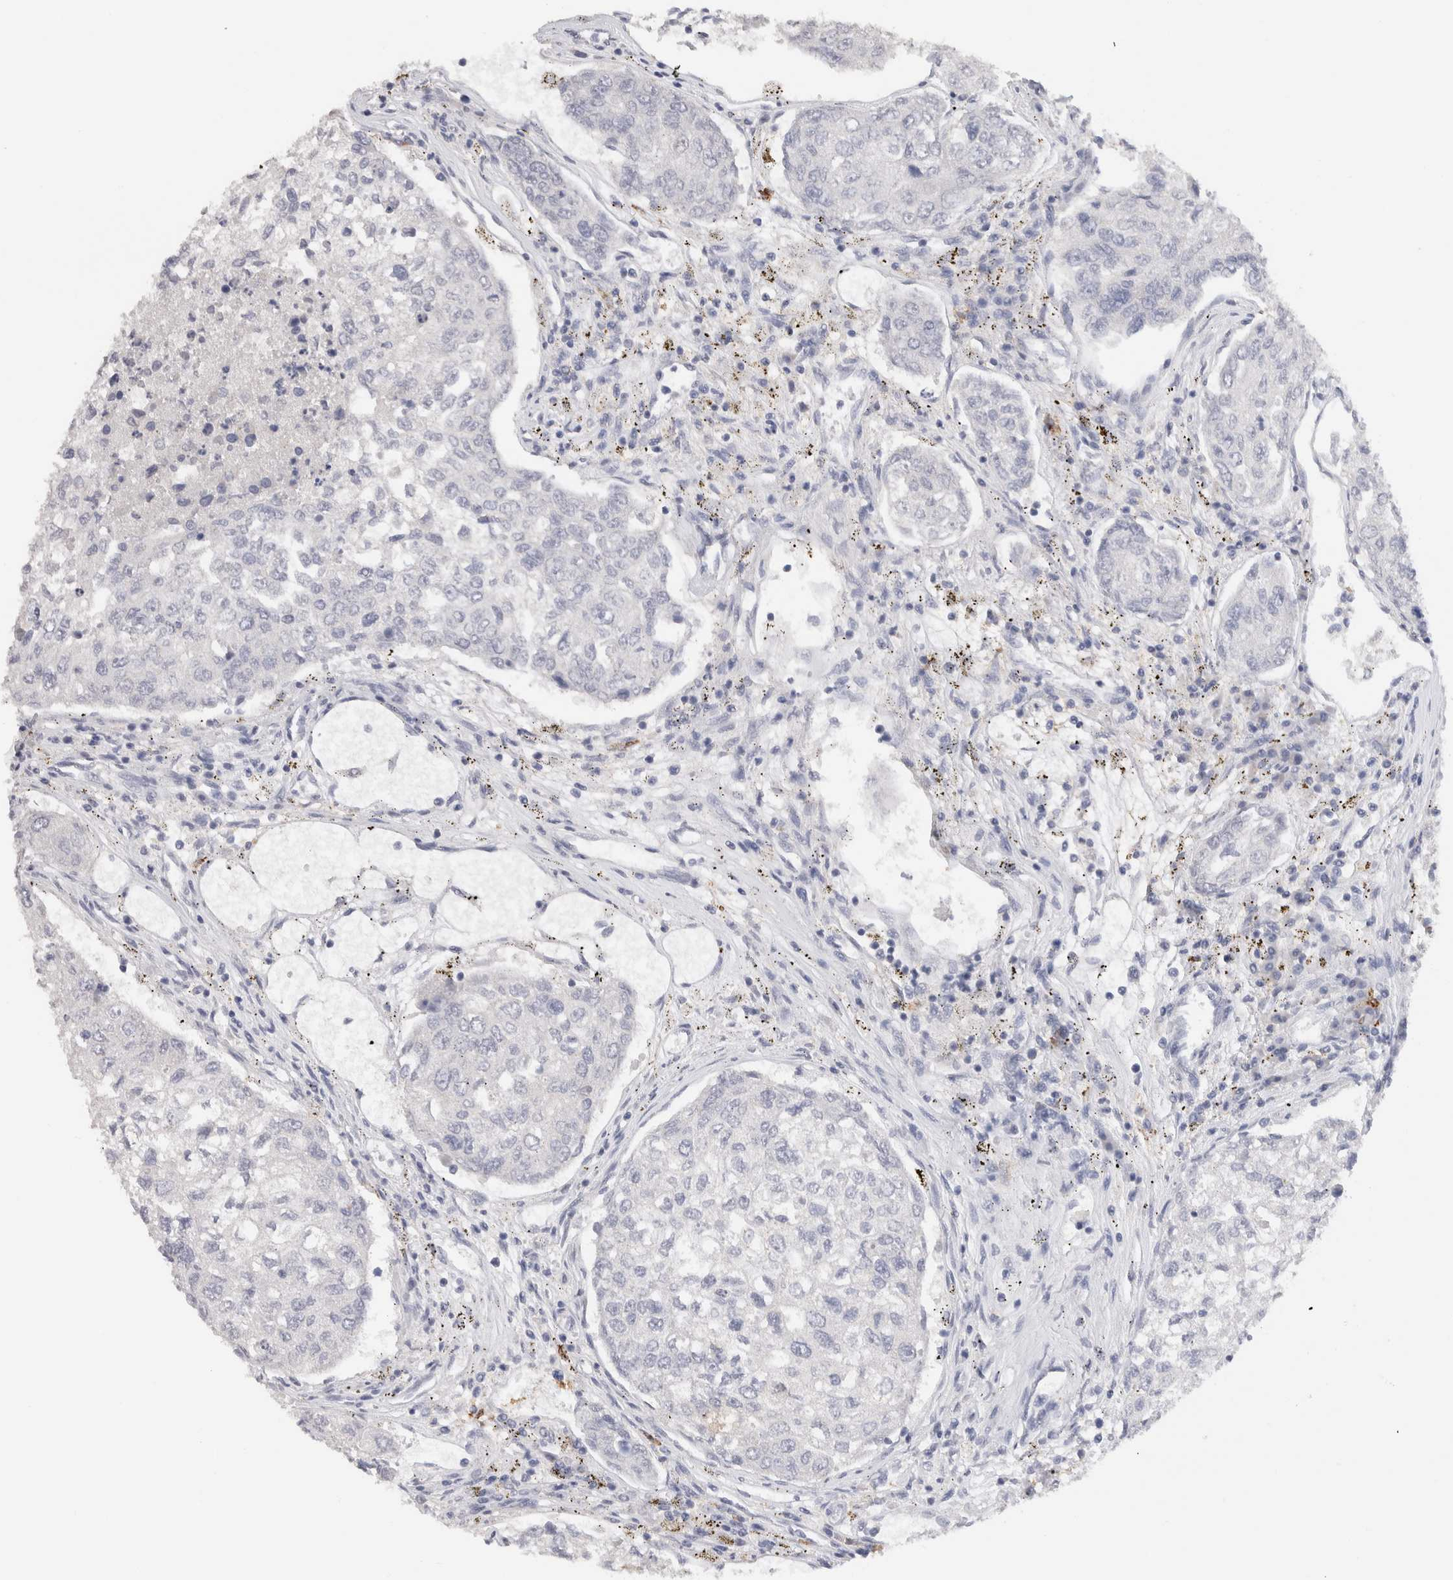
{"staining": {"intensity": "negative", "quantity": "none", "location": "none"}, "tissue": "urothelial cancer", "cell_type": "Tumor cells", "image_type": "cancer", "snomed": [{"axis": "morphology", "description": "Urothelial carcinoma, High grade"}, {"axis": "topography", "description": "Lymph node"}, {"axis": "topography", "description": "Urinary bladder"}], "caption": "There is no significant staining in tumor cells of urothelial cancer.", "gene": "LAMP3", "patient": {"sex": "male", "age": 51}}